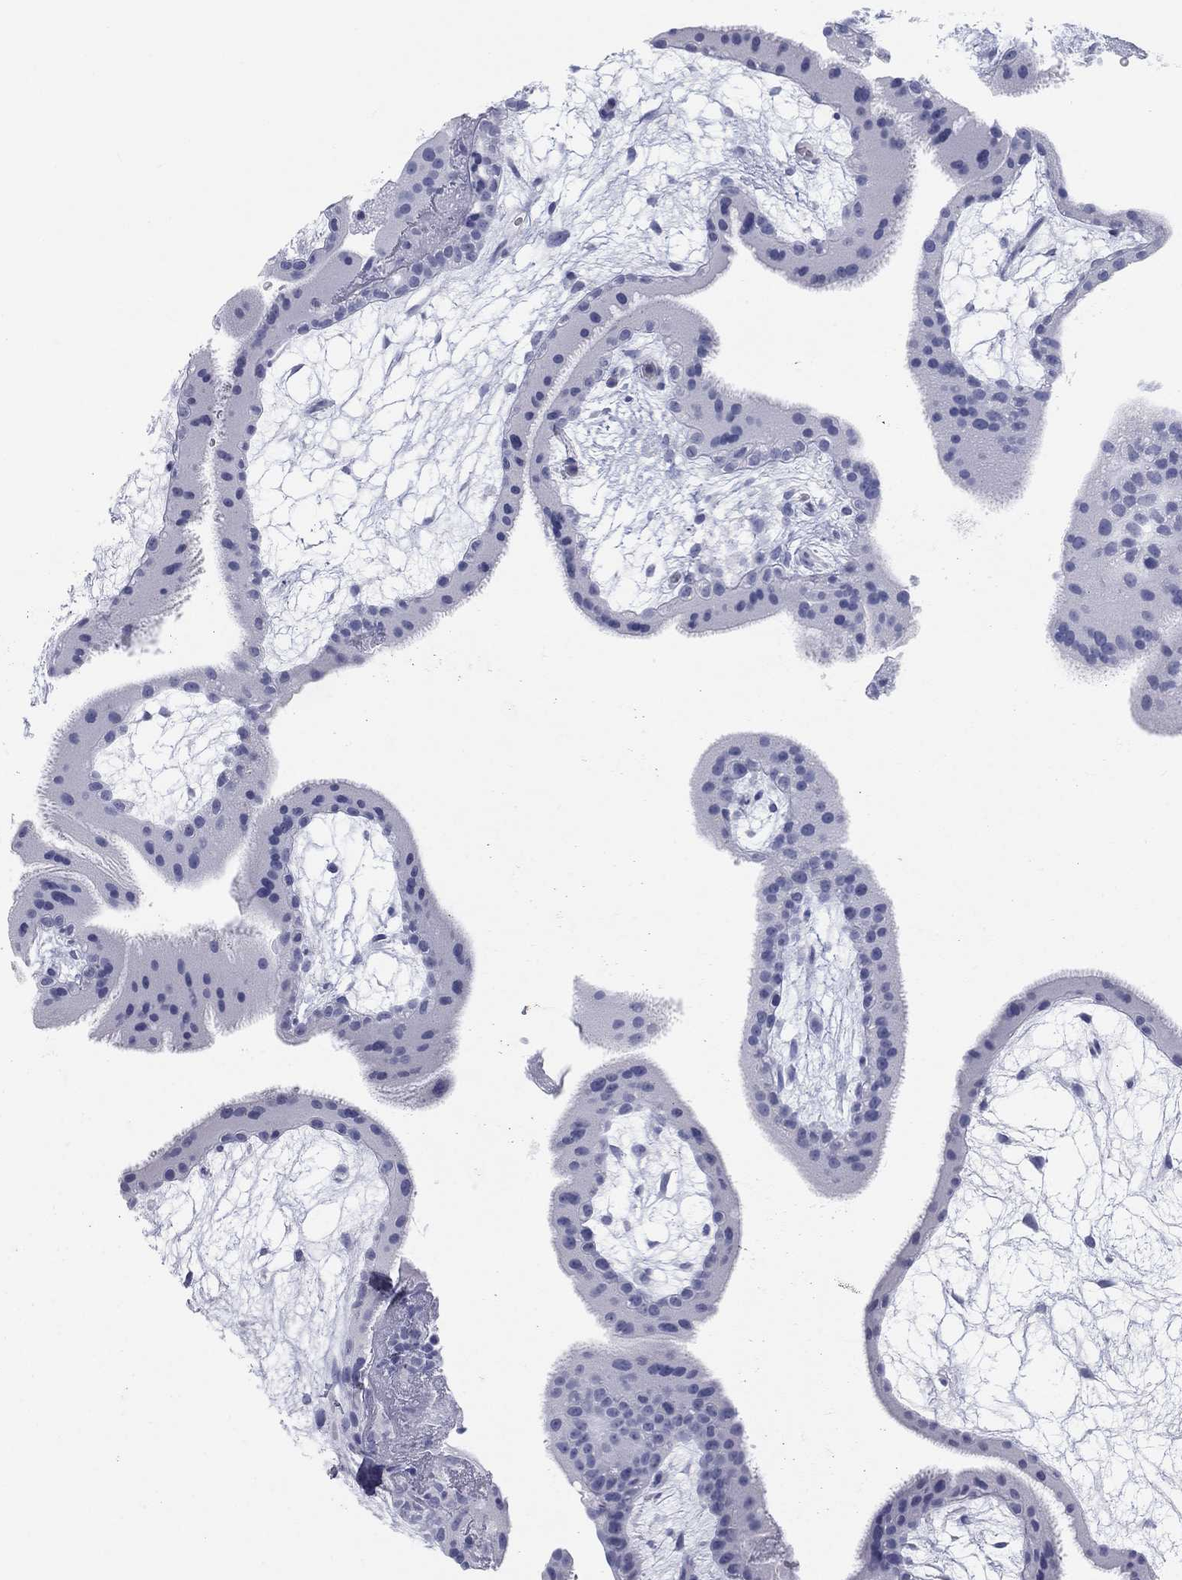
{"staining": {"intensity": "negative", "quantity": "none", "location": "none"}, "tissue": "placenta", "cell_type": "Decidual cells", "image_type": "normal", "snomed": [{"axis": "morphology", "description": "Normal tissue, NOS"}, {"axis": "topography", "description": "Placenta"}], "caption": "IHC histopathology image of normal placenta: human placenta stained with DAB (3,3'-diaminobenzidine) displays no significant protein staining in decidual cells. (Immunohistochemistry (ihc), brightfield microscopy, high magnification).", "gene": "CALB1", "patient": {"sex": "female", "age": 19}}